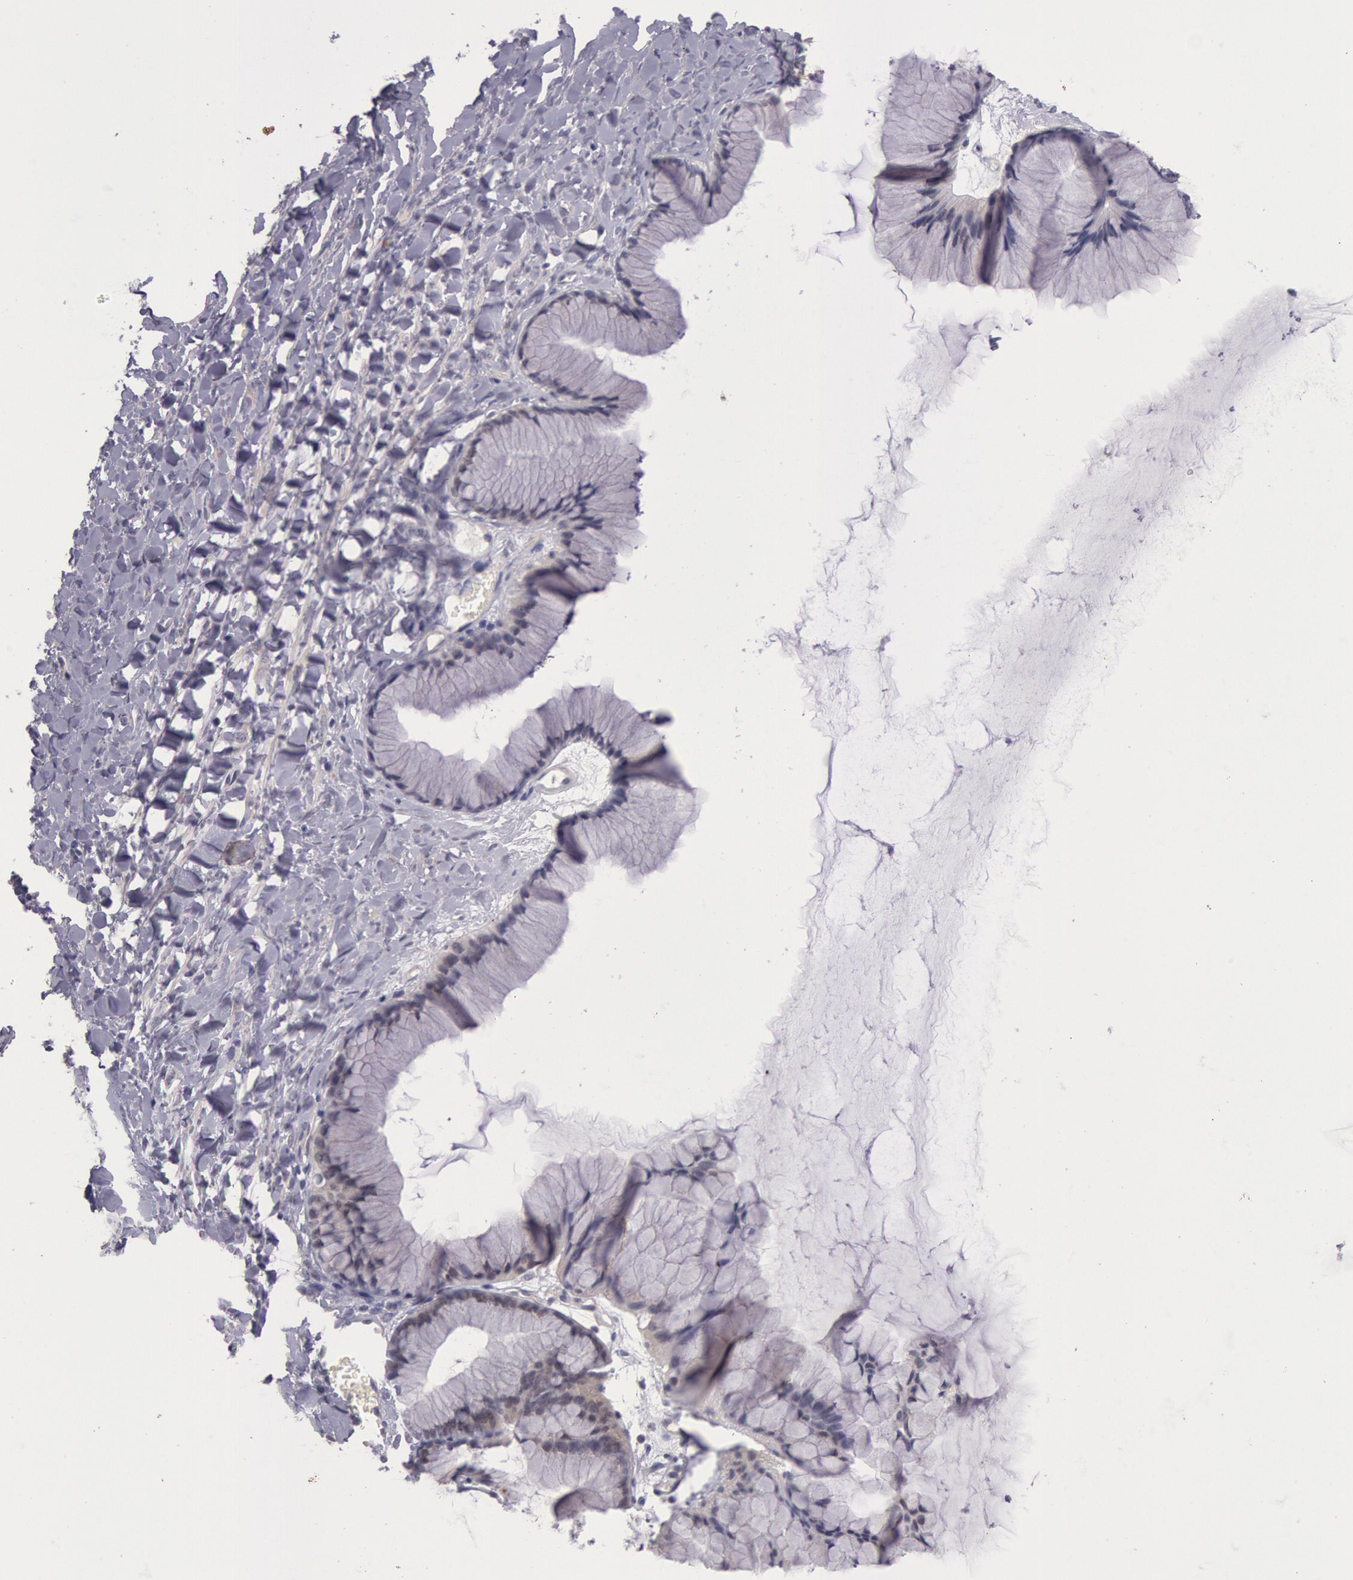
{"staining": {"intensity": "weak", "quantity": "<25%", "location": "cytoplasmic/membranous"}, "tissue": "ovarian cancer", "cell_type": "Tumor cells", "image_type": "cancer", "snomed": [{"axis": "morphology", "description": "Cystadenocarcinoma, mucinous, NOS"}, {"axis": "topography", "description": "Ovary"}], "caption": "Micrograph shows no significant protein positivity in tumor cells of ovarian cancer (mucinous cystadenocarcinoma).", "gene": "TRIB2", "patient": {"sex": "female", "age": 41}}